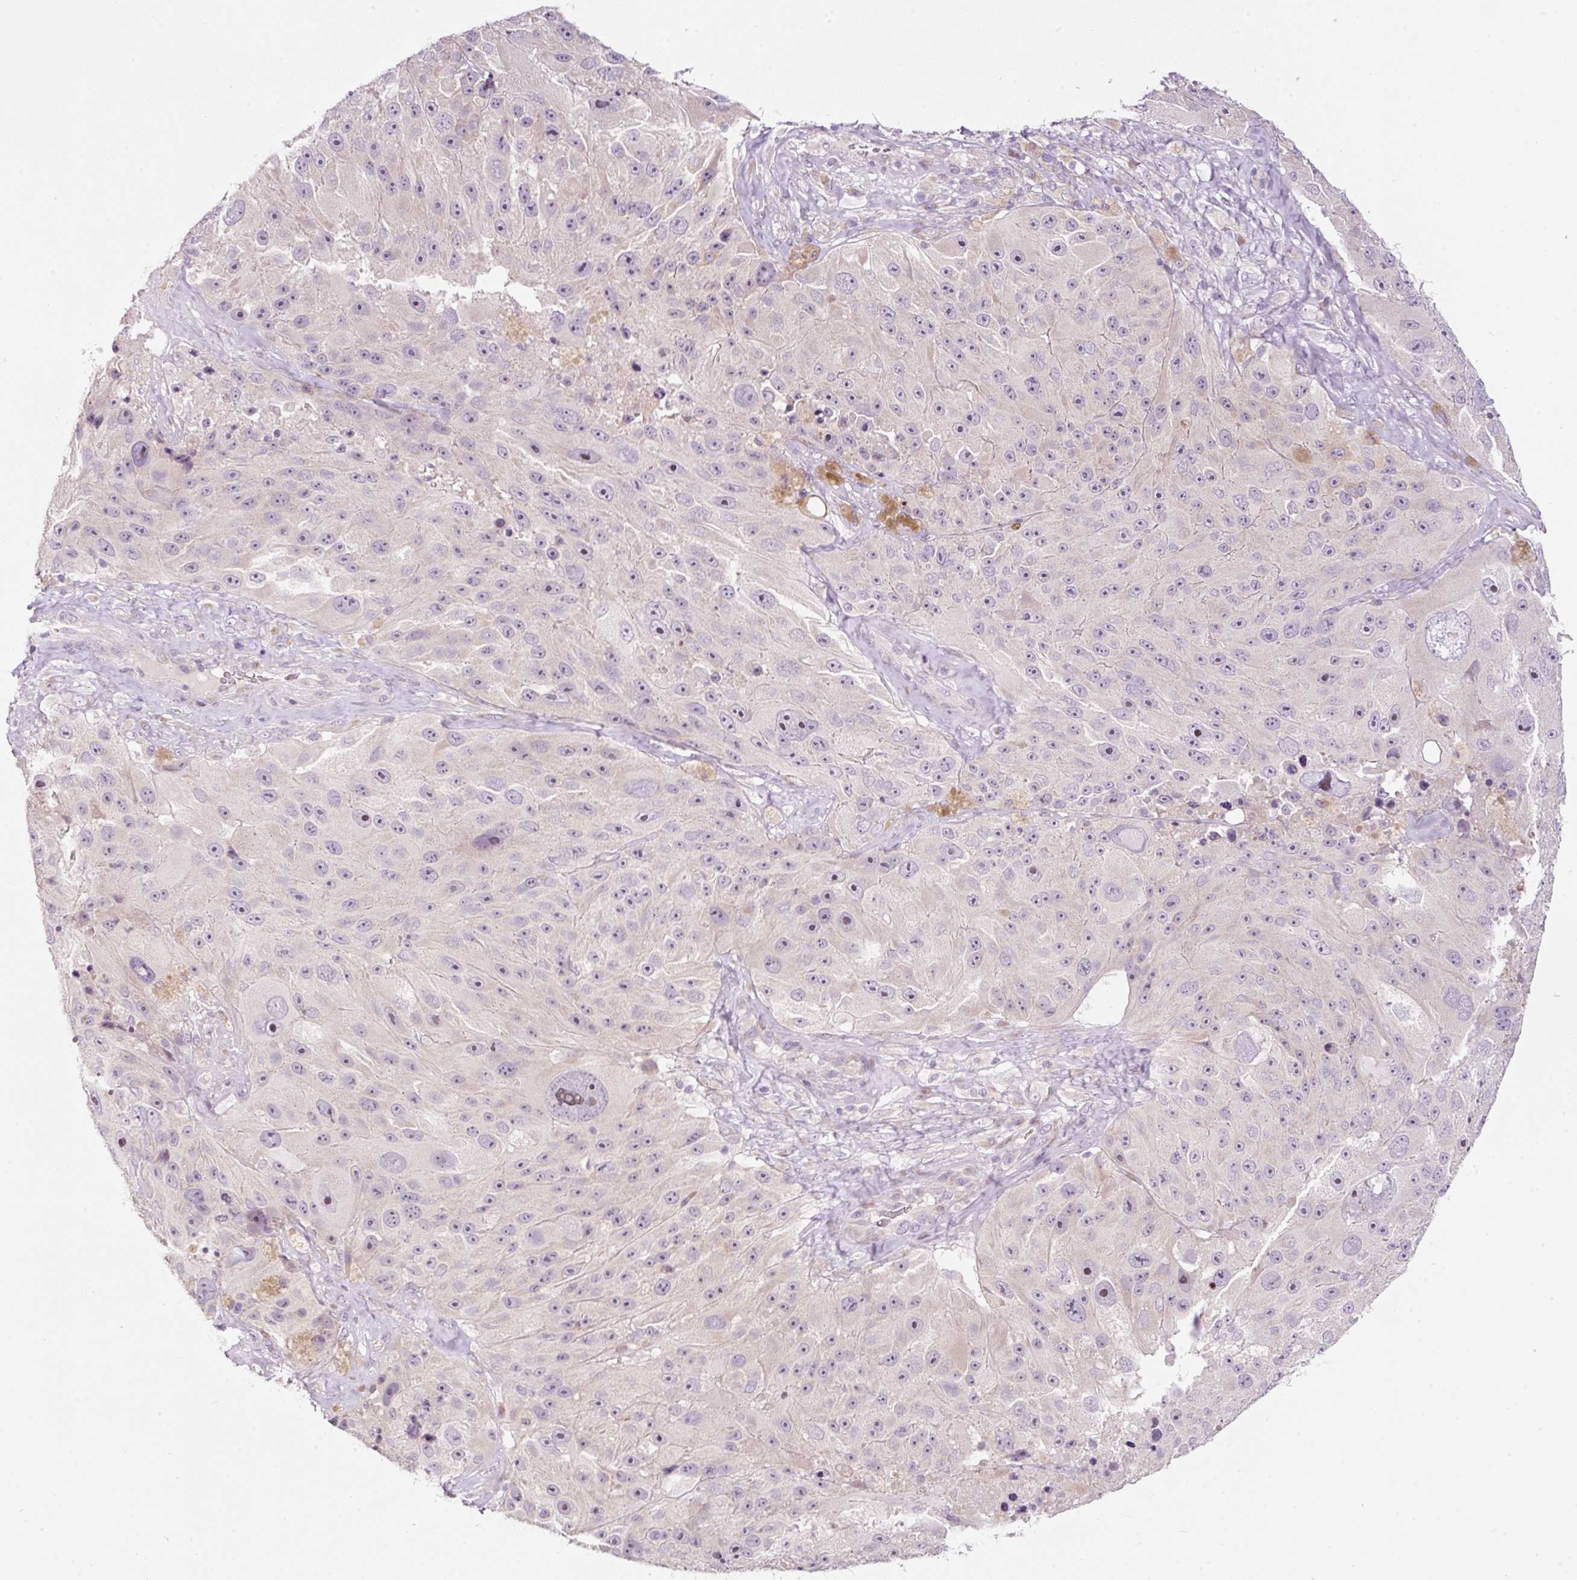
{"staining": {"intensity": "negative", "quantity": "none", "location": "none"}, "tissue": "melanoma", "cell_type": "Tumor cells", "image_type": "cancer", "snomed": [{"axis": "morphology", "description": "Malignant melanoma, Metastatic site"}, {"axis": "topography", "description": "Lymph node"}], "caption": "This is an IHC photomicrograph of human melanoma. There is no expression in tumor cells.", "gene": "RSPO2", "patient": {"sex": "male", "age": 62}}